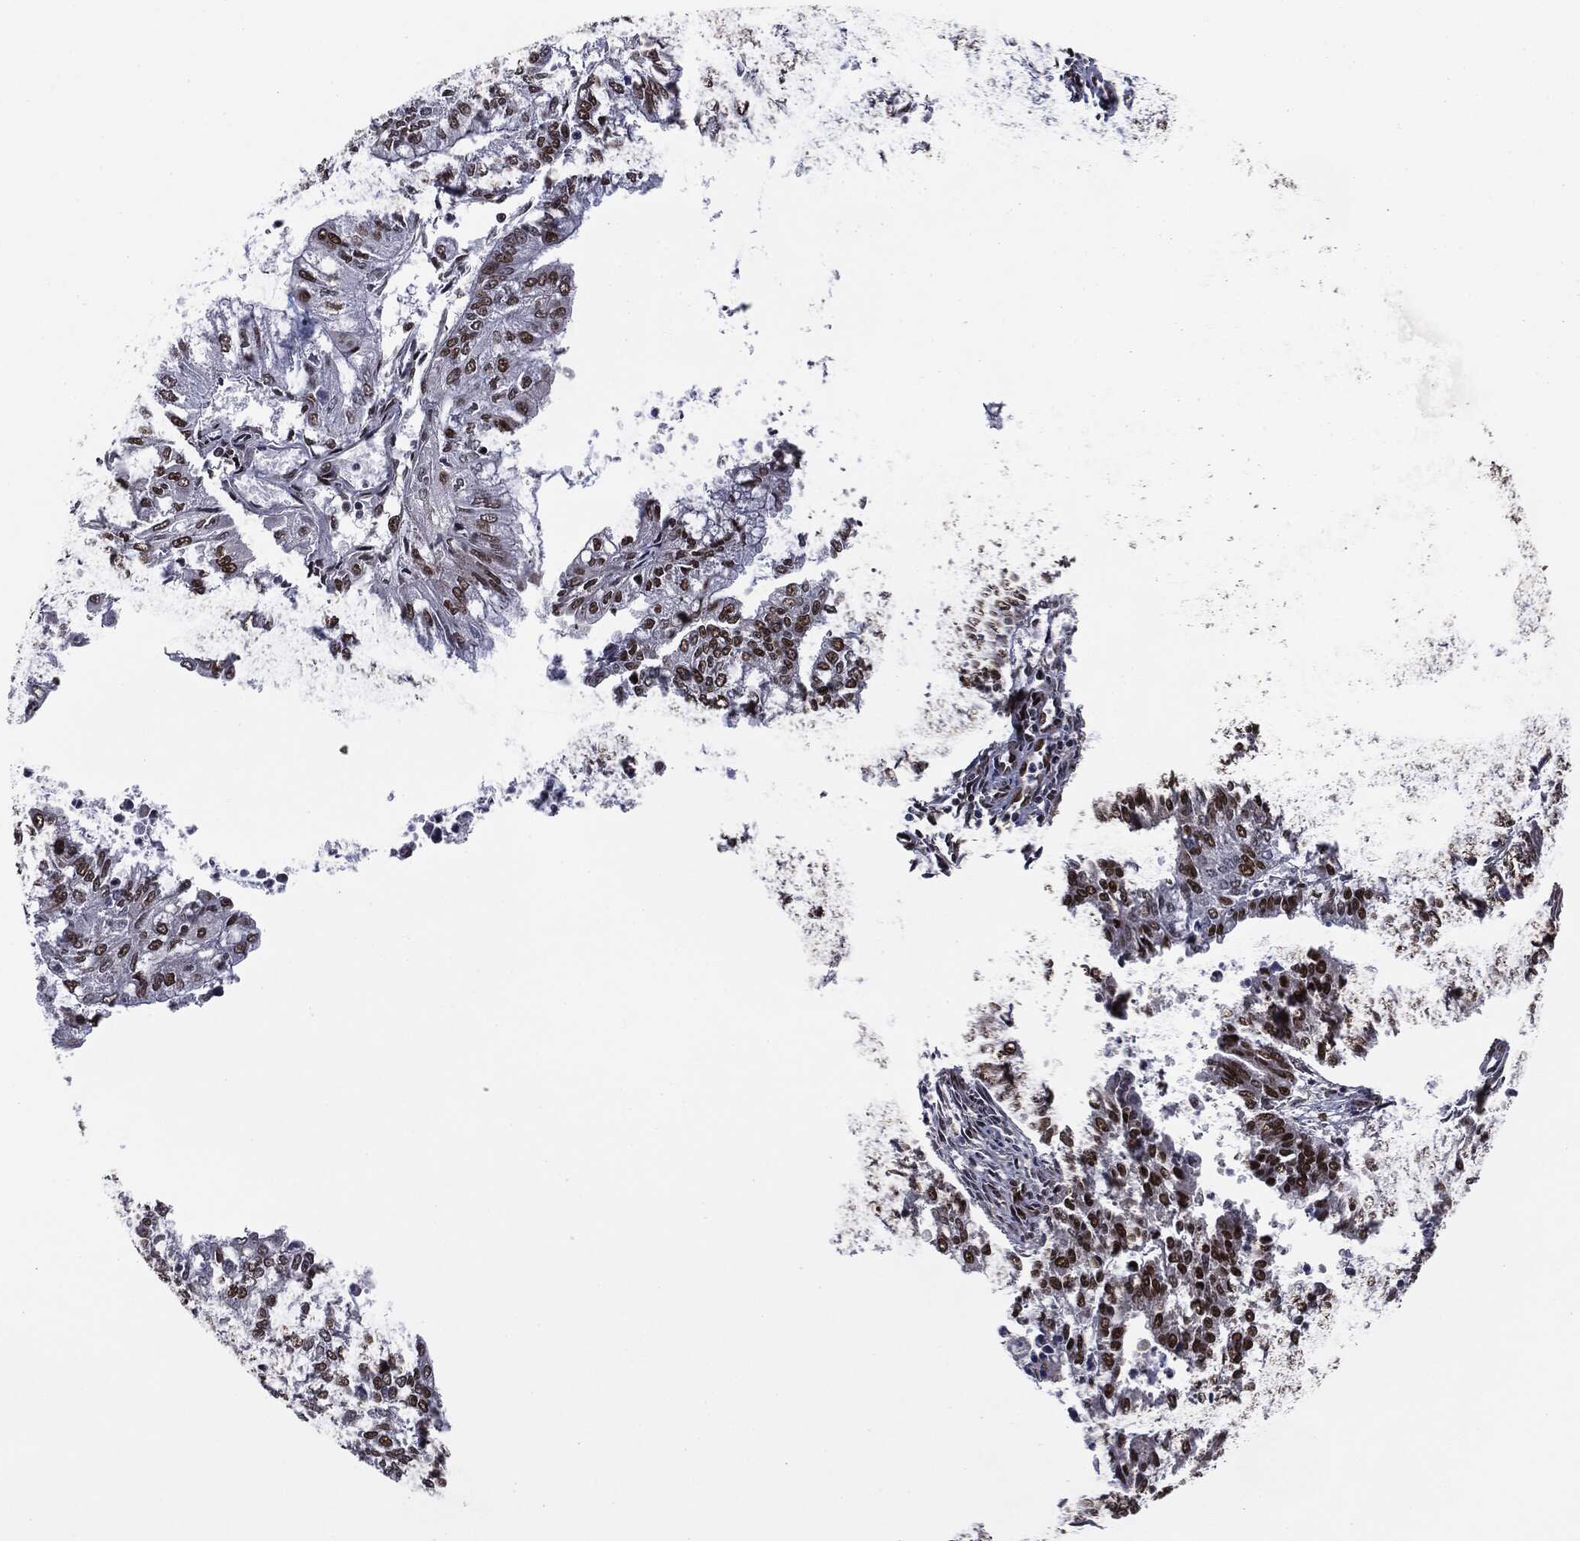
{"staining": {"intensity": "strong", "quantity": ">75%", "location": "nuclear"}, "tissue": "endometrial cancer", "cell_type": "Tumor cells", "image_type": "cancer", "snomed": [{"axis": "morphology", "description": "Adenocarcinoma, NOS"}, {"axis": "topography", "description": "Endometrium"}], "caption": "Immunohistochemistry image of neoplastic tissue: human endometrial cancer stained using immunohistochemistry displays high levels of strong protein expression localized specifically in the nuclear of tumor cells, appearing as a nuclear brown color.", "gene": "DVL2", "patient": {"sex": "female", "age": 61}}